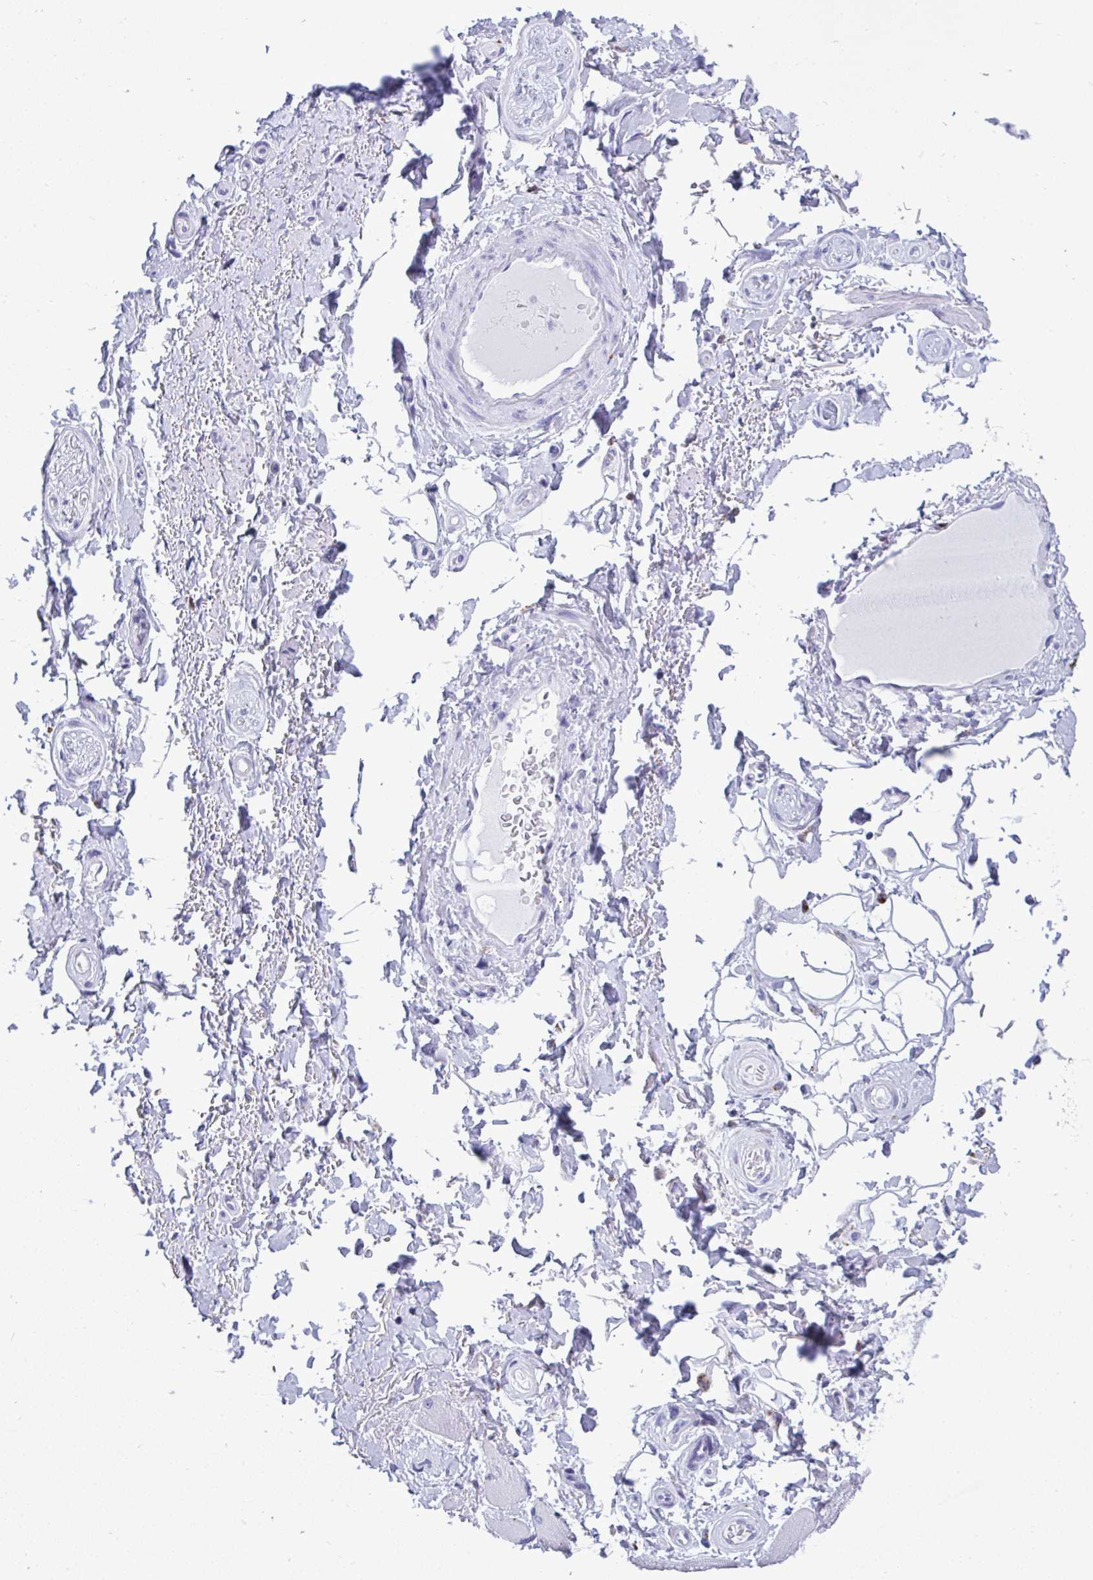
{"staining": {"intensity": "negative", "quantity": "none", "location": "none"}, "tissue": "adipose tissue", "cell_type": "Adipocytes", "image_type": "normal", "snomed": [{"axis": "morphology", "description": "Normal tissue, NOS"}, {"axis": "topography", "description": "Peripheral nerve tissue"}], "caption": "Adipocytes show no significant positivity in benign adipose tissue. (Stains: DAB immunohistochemistry with hematoxylin counter stain, Microscopy: brightfield microscopy at high magnification).", "gene": "CPVL", "patient": {"sex": "male", "age": 51}}